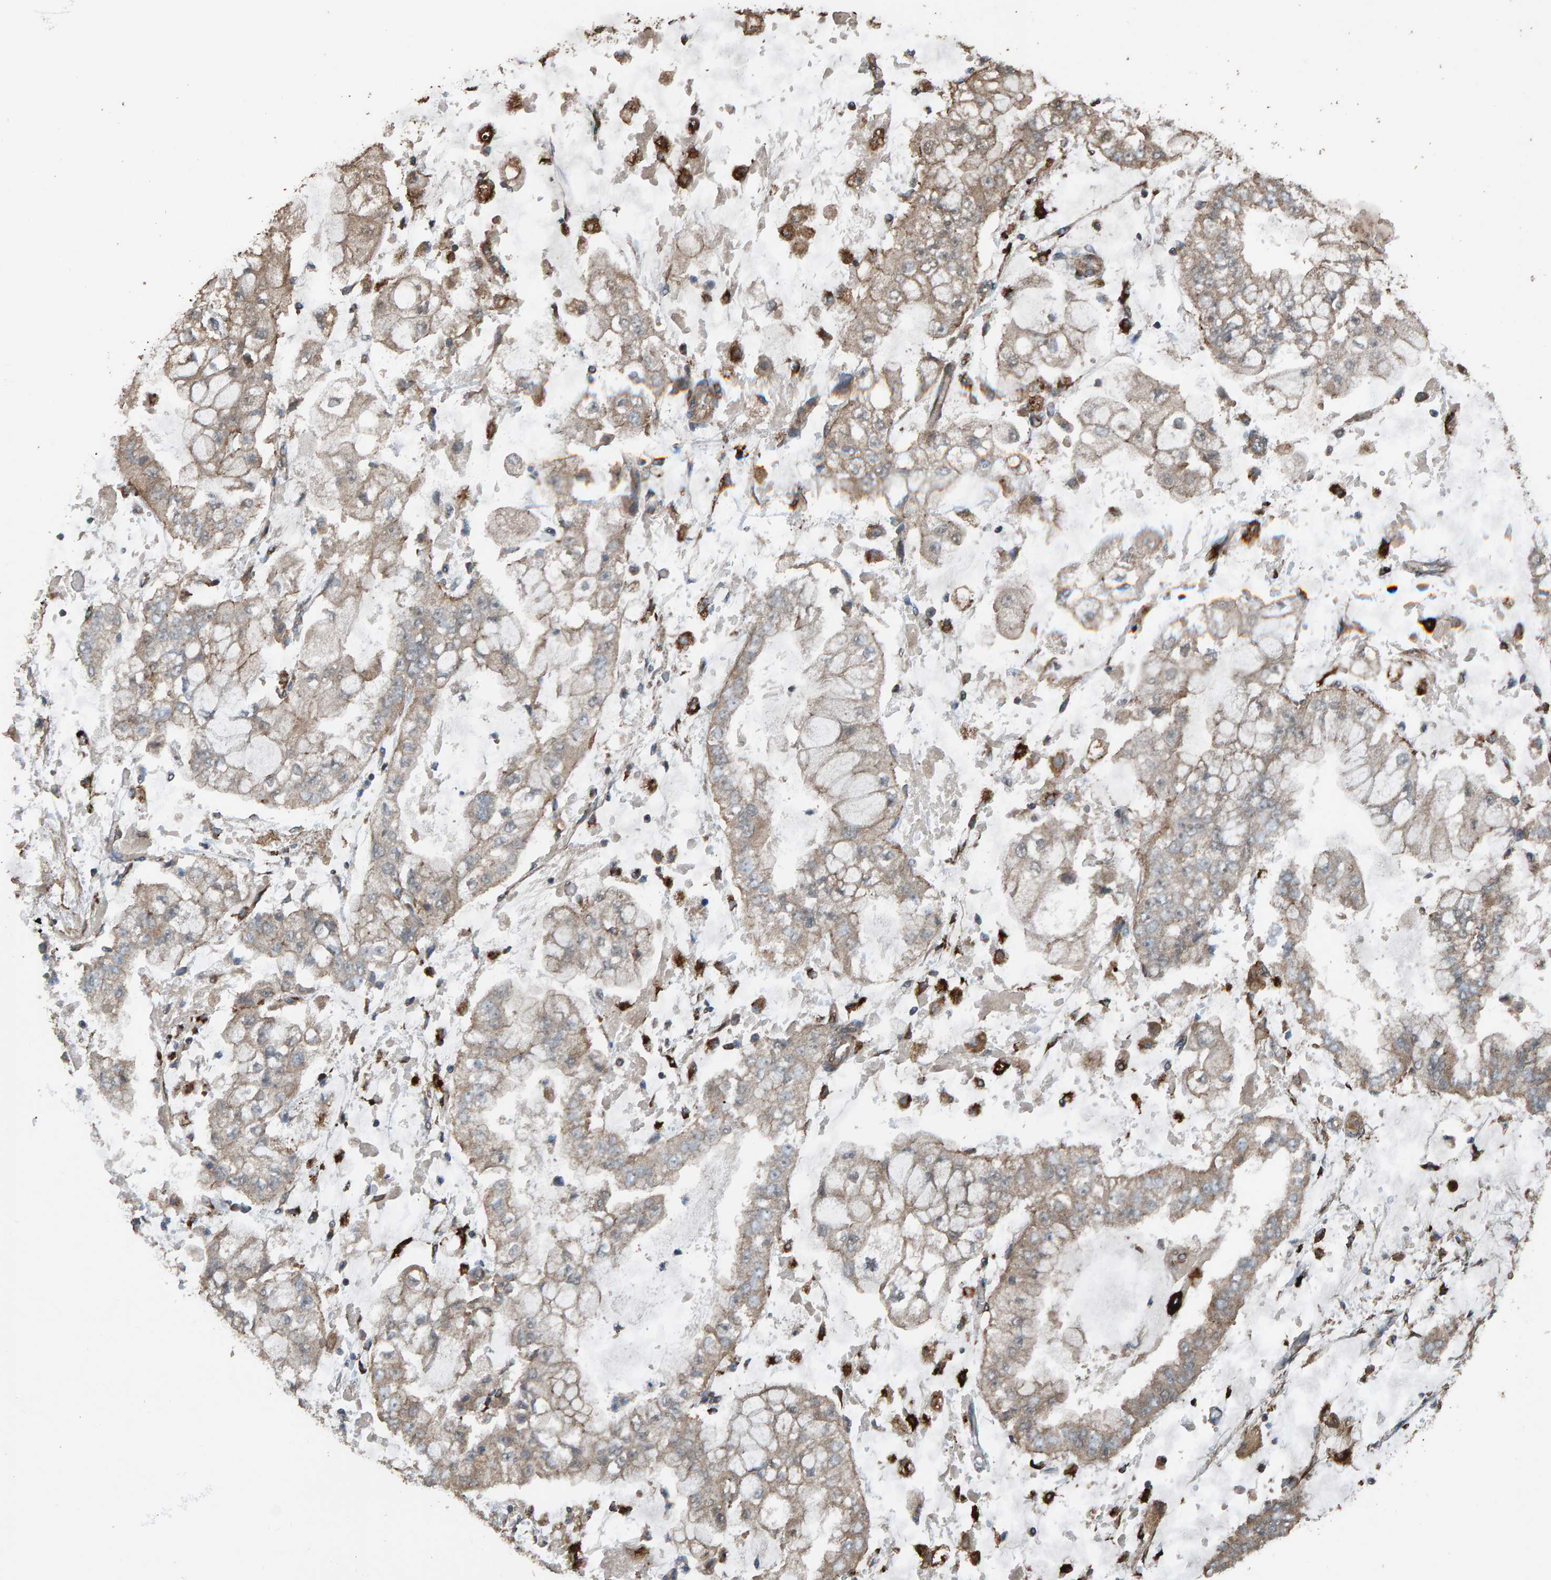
{"staining": {"intensity": "weak", "quantity": ">75%", "location": "cytoplasmic/membranous"}, "tissue": "stomach cancer", "cell_type": "Tumor cells", "image_type": "cancer", "snomed": [{"axis": "morphology", "description": "Adenocarcinoma, NOS"}, {"axis": "topography", "description": "Stomach"}], "caption": "Brown immunohistochemical staining in adenocarcinoma (stomach) exhibits weak cytoplasmic/membranous expression in approximately >75% of tumor cells.", "gene": "DUS1L", "patient": {"sex": "male", "age": 76}}